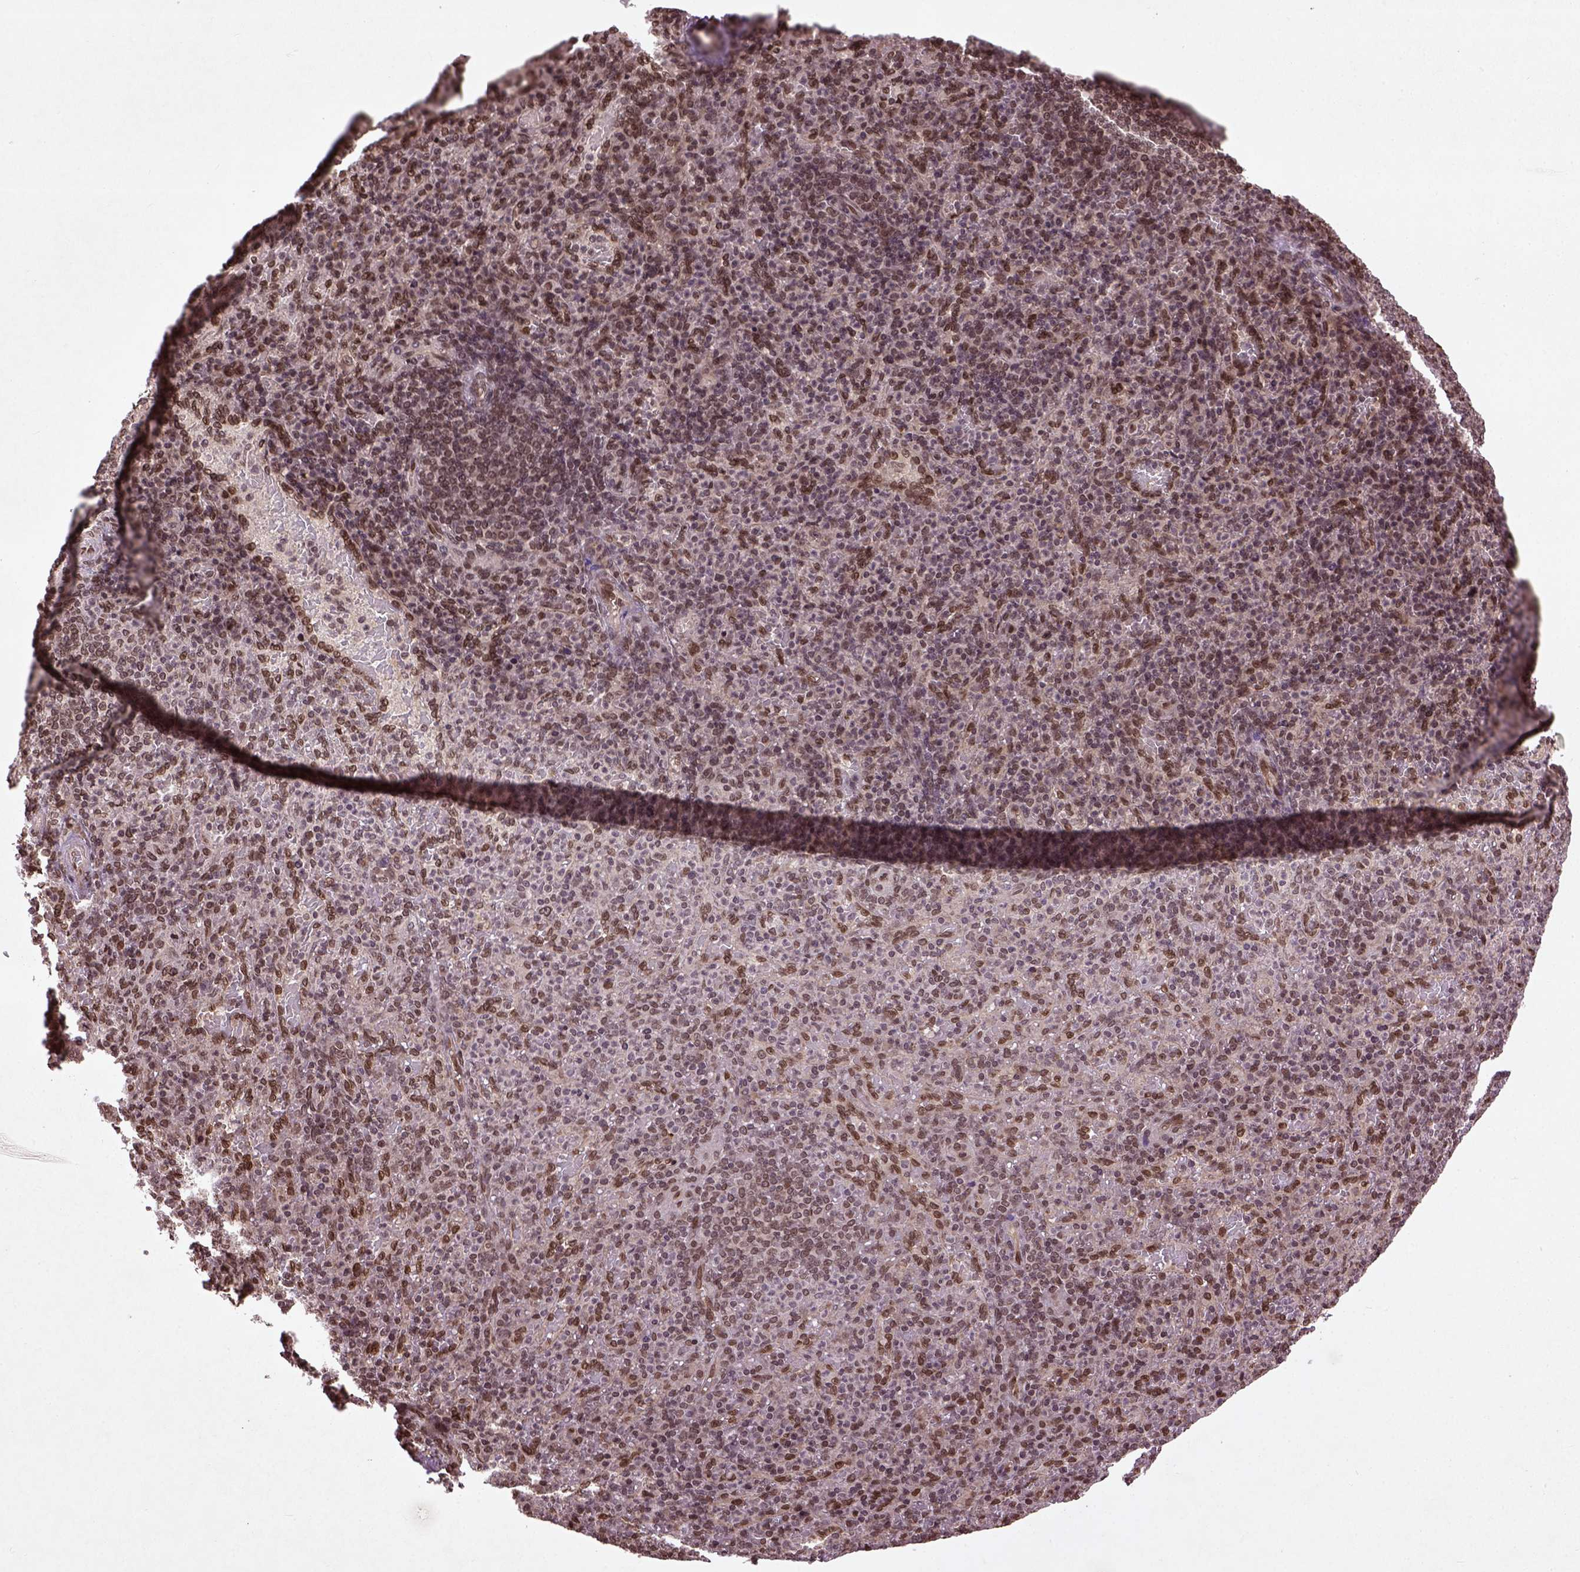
{"staining": {"intensity": "moderate", "quantity": "25%-75%", "location": "nuclear"}, "tissue": "spleen", "cell_type": "Cells in red pulp", "image_type": "normal", "snomed": [{"axis": "morphology", "description": "Normal tissue, NOS"}, {"axis": "topography", "description": "Spleen"}], "caption": "Protein analysis of unremarkable spleen shows moderate nuclear expression in approximately 25%-75% of cells in red pulp. The staining is performed using DAB (3,3'-diaminobenzidine) brown chromogen to label protein expression. The nuclei are counter-stained blue using hematoxylin.", "gene": "BANF1", "patient": {"sex": "female", "age": 74}}